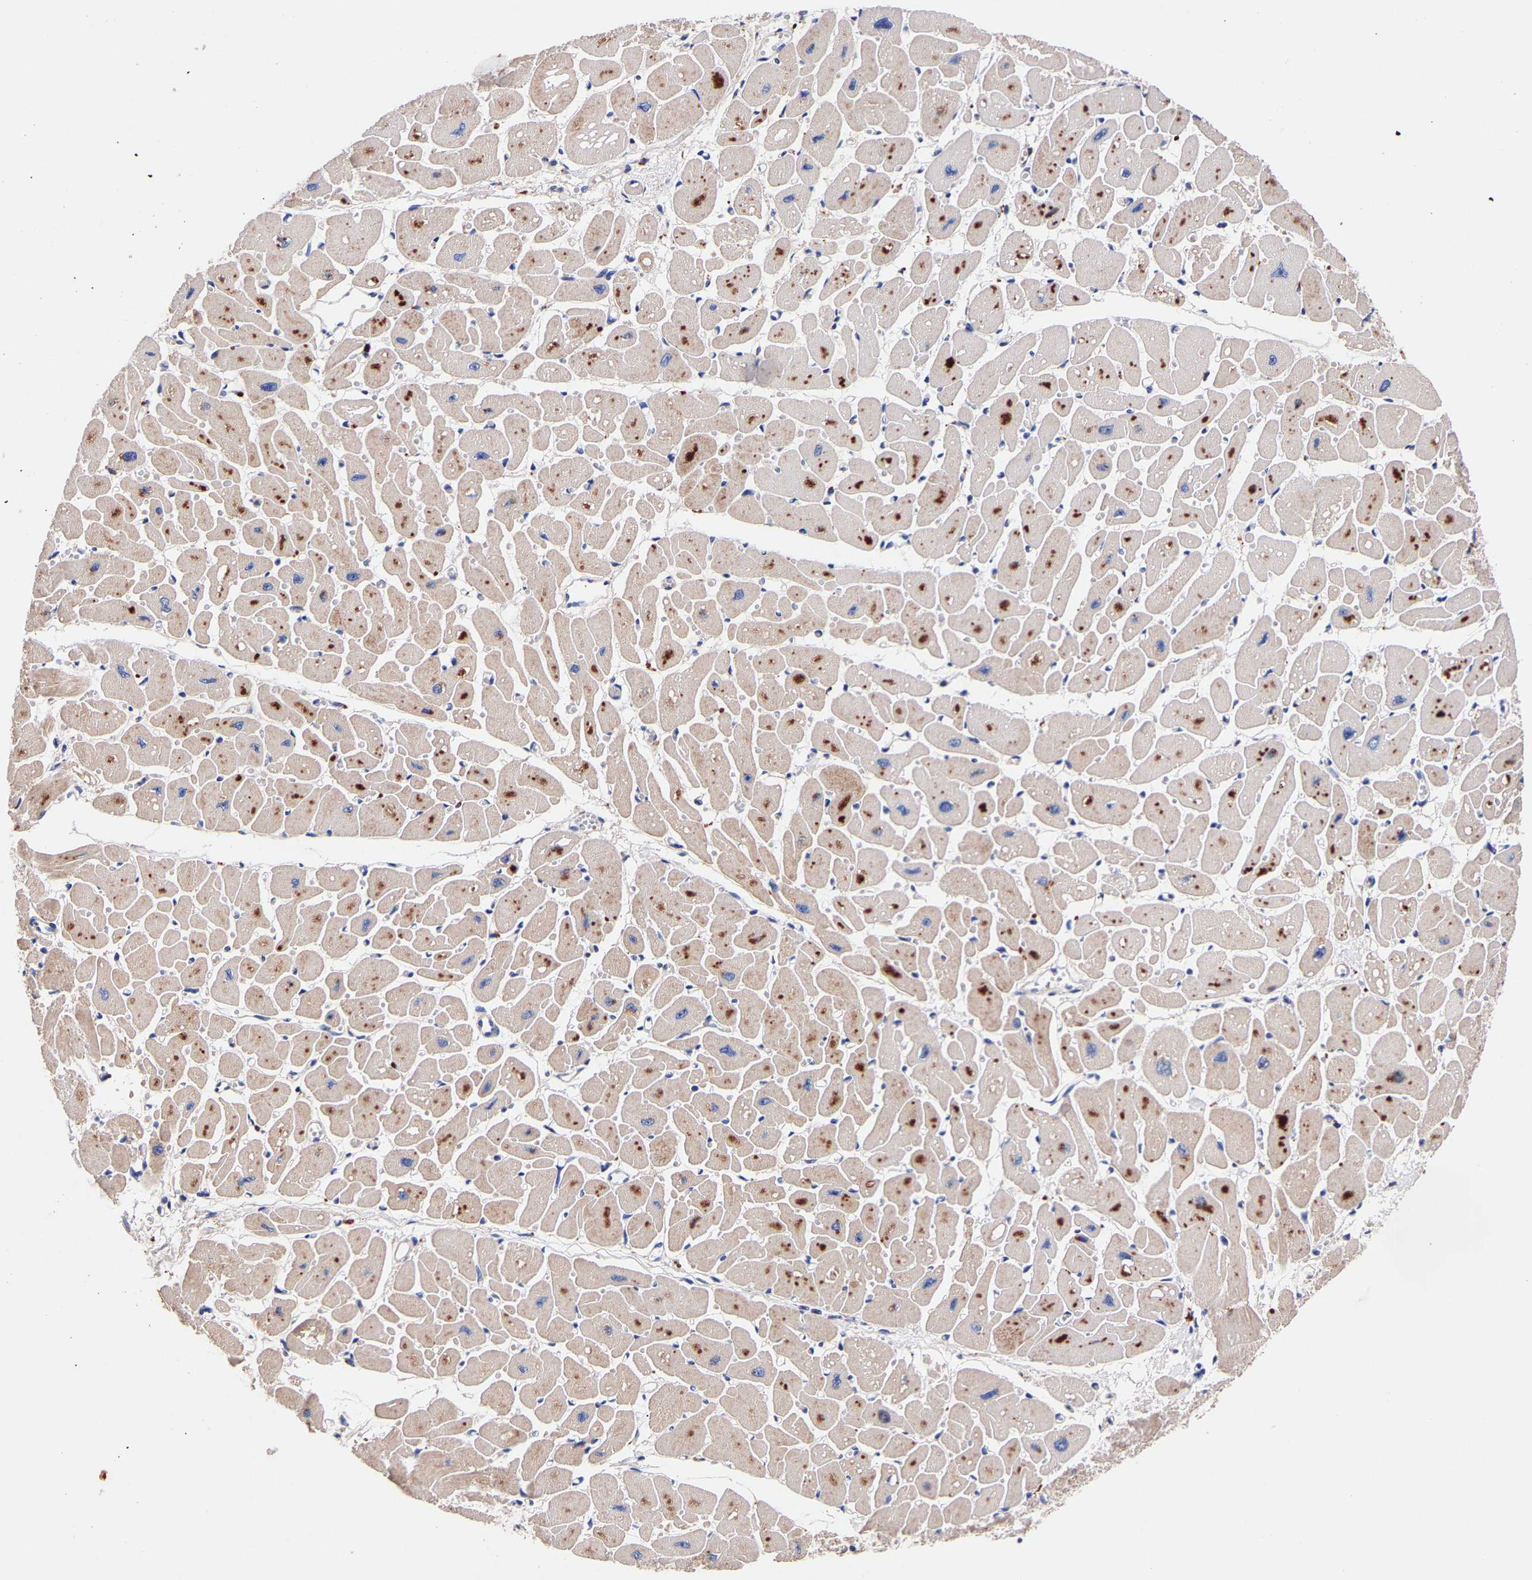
{"staining": {"intensity": "moderate", "quantity": ">75%", "location": "cytoplasmic/membranous"}, "tissue": "heart muscle", "cell_type": "Cardiomyocytes", "image_type": "normal", "snomed": [{"axis": "morphology", "description": "Normal tissue, NOS"}, {"axis": "topography", "description": "Heart"}], "caption": "Immunohistochemical staining of unremarkable human heart muscle shows medium levels of moderate cytoplasmic/membranous expression in approximately >75% of cardiomyocytes.", "gene": "SEM1", "patient": {"sex": "female", "age": 54}}